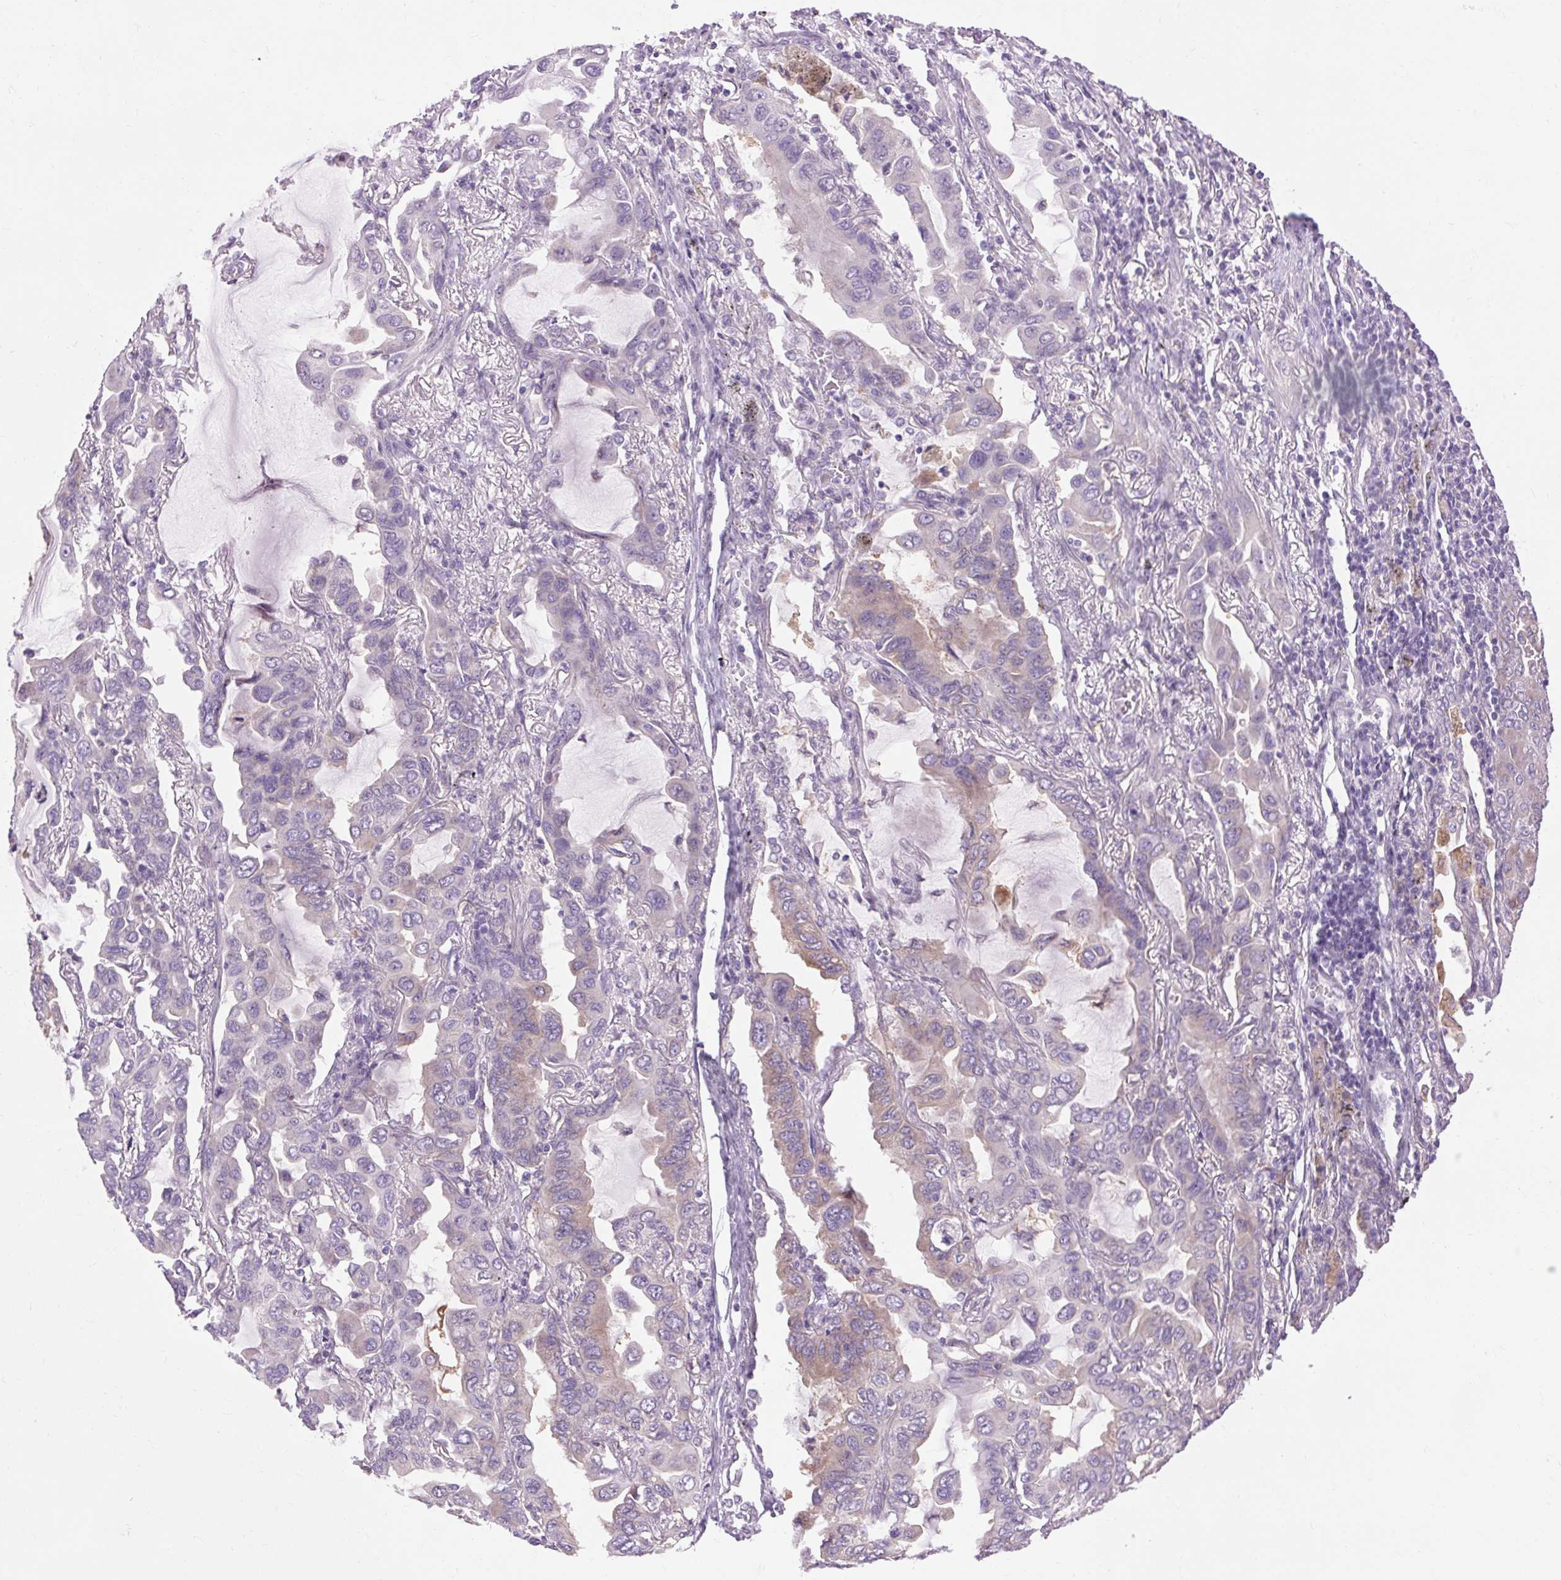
{"staining": {"intensity": "weak", "quantity": "<25%", "location": "cytoplasmic/membranous"}, "tissue": "lung cancer", "cell_type": "Tumor cells", "image_type": "cancer", "snomed": [{"axis": "morphology", "description": "Adenocarcinoma, NOS"}, {"axis": "topography", "description": "Lung"}], "caption": "DAB (3,3'-diaminobenzidine) immunohistochemical staining of lung cancer (adenocarcinoma) demonstrates no significant expression in tumor cells.", "gene": "SOWAHC", "patient": {"sex": "male", "age": 64}}